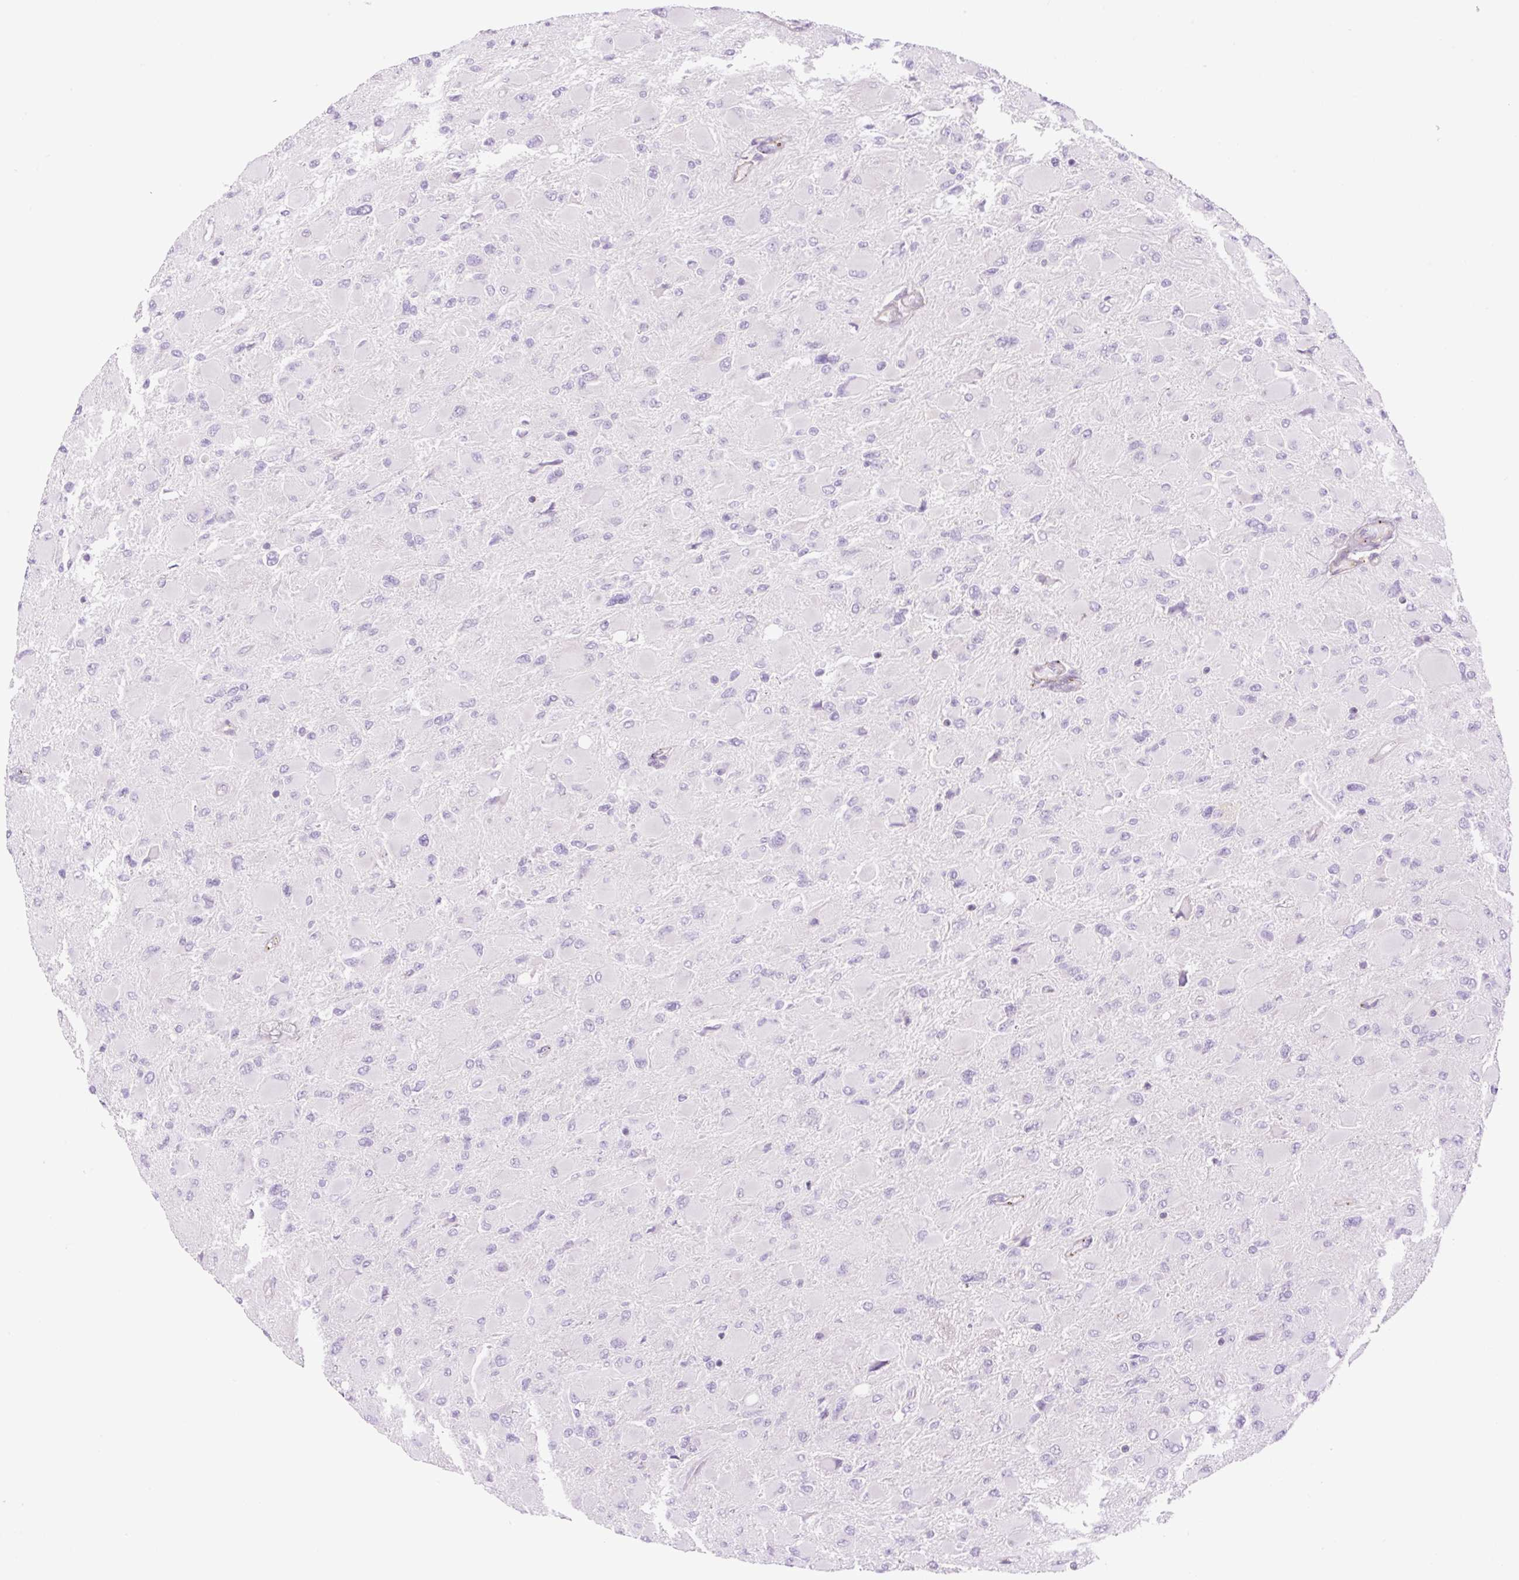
{"staining": {"intensity": "negative", "quantity": "none", "location": "none"}, "tissue": "glioma", "cell_type": "Tumor cells", "image_type": "cancer", "snomed": [{"axis": "morphology", "description": "Glioma, malignant, High grade"}, {"axis": "topography", "description": "Cerebral cortex"}], "caption": "Human glioma stained for a protein using immunohistochemistry (IHC) shows no expression in tumor cells.", "gene": "EHD3", "patient": {"sex": "female", "age": 36}}